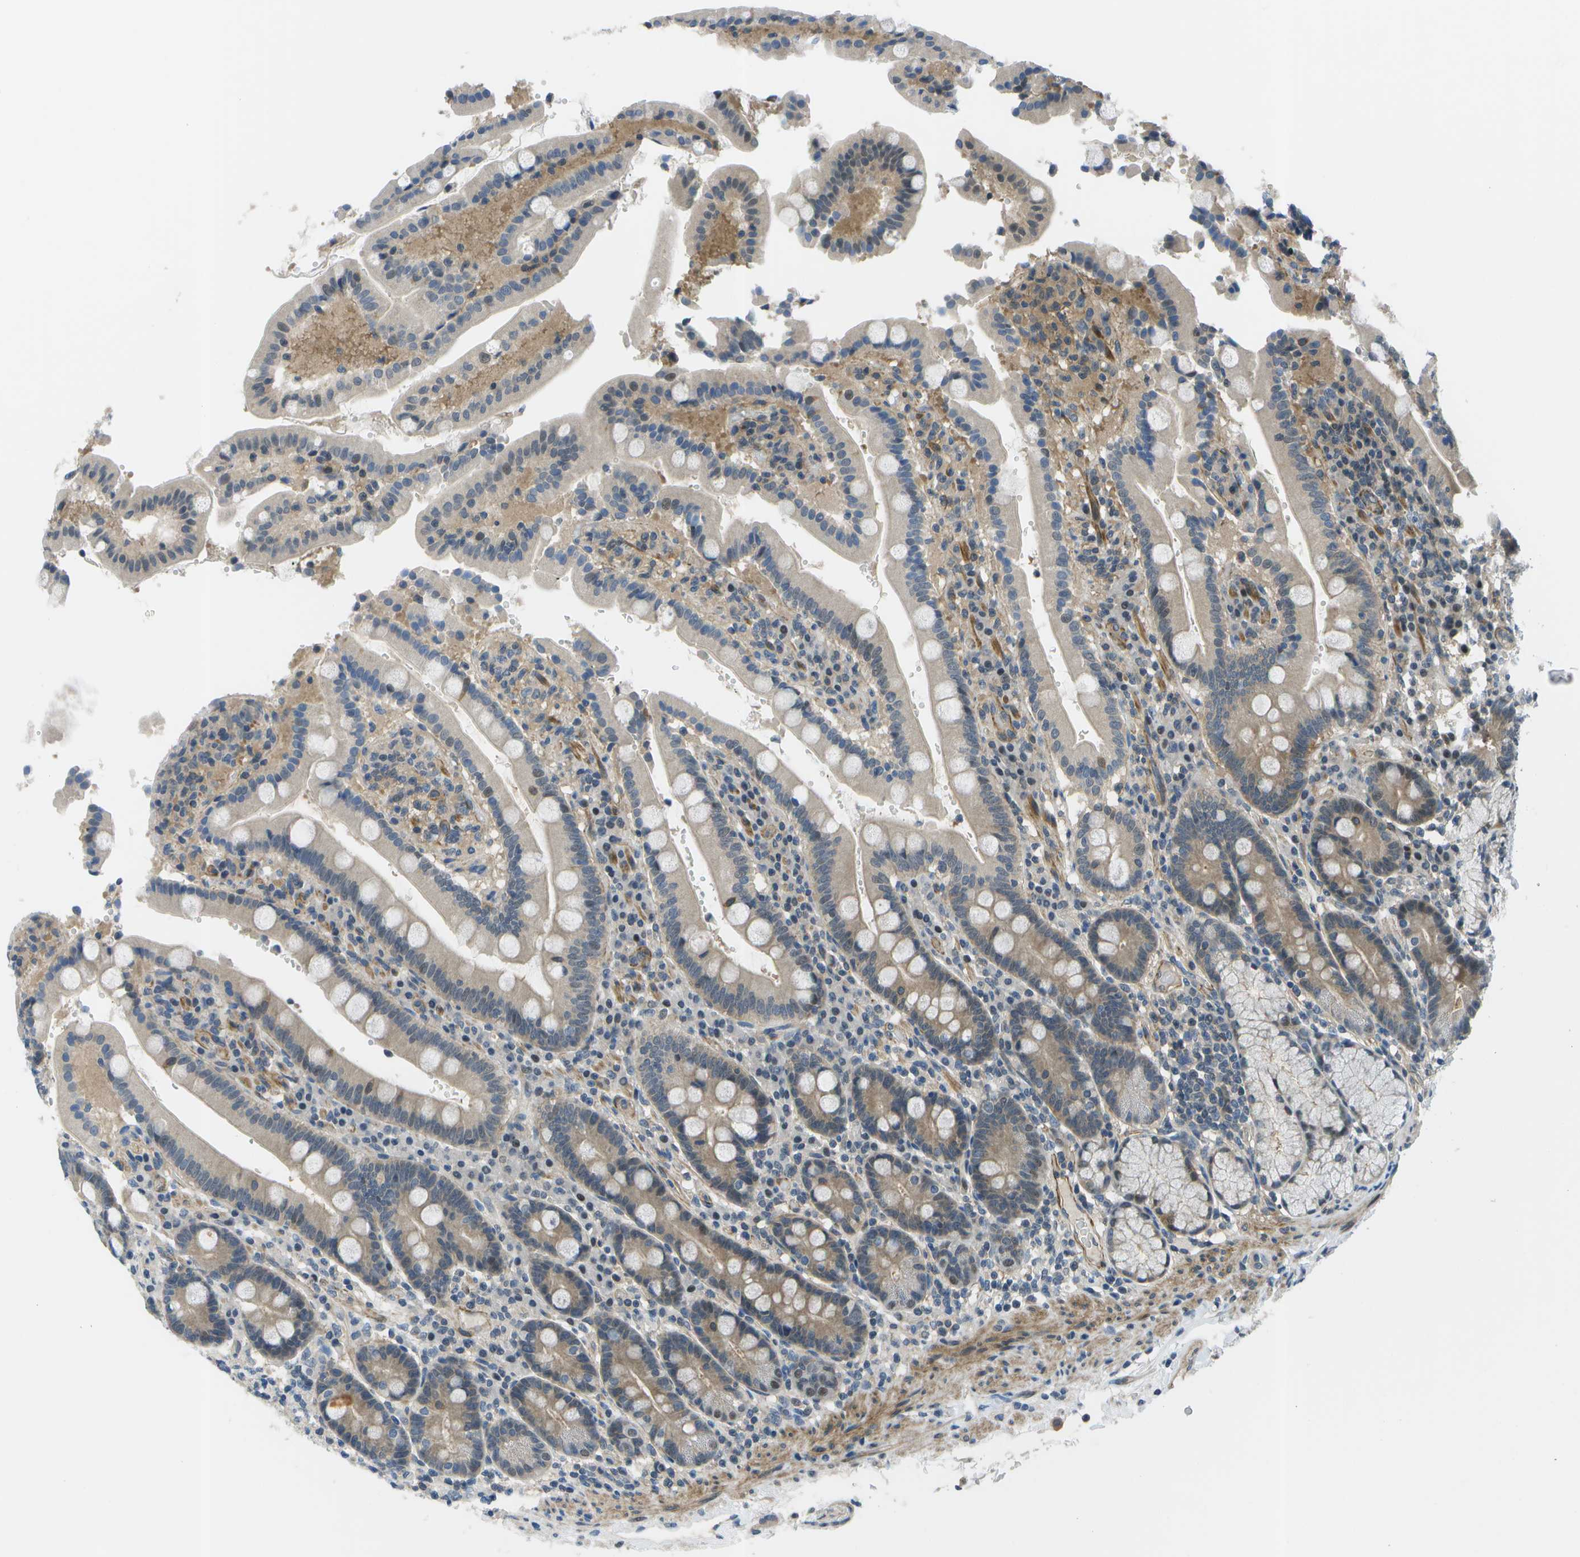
{"staining": {"intensity": "weak", "quantity": "<25%", "location": "cytoplasmic/membranous"}, "tissue": "duodenum", "cell_type": "Glandular cells", "image_type": "normal", "snomed": [{"axis": "morphology", "description": "Normal tissue, NOS"}, {"axis": "topography", "description": "Small intestine, NOS"}], "caption": "DAB (3,3'-diaminobenzidine) immunohistochemical staining of normal human duodenum displays no significant staining in glandular cells. (DAB immunohistochemistry (IHC) visualized using brightfield microscopy, high magnification).", "gene": "ENPP5", "patient": {"sex": "female", "age": 71}}